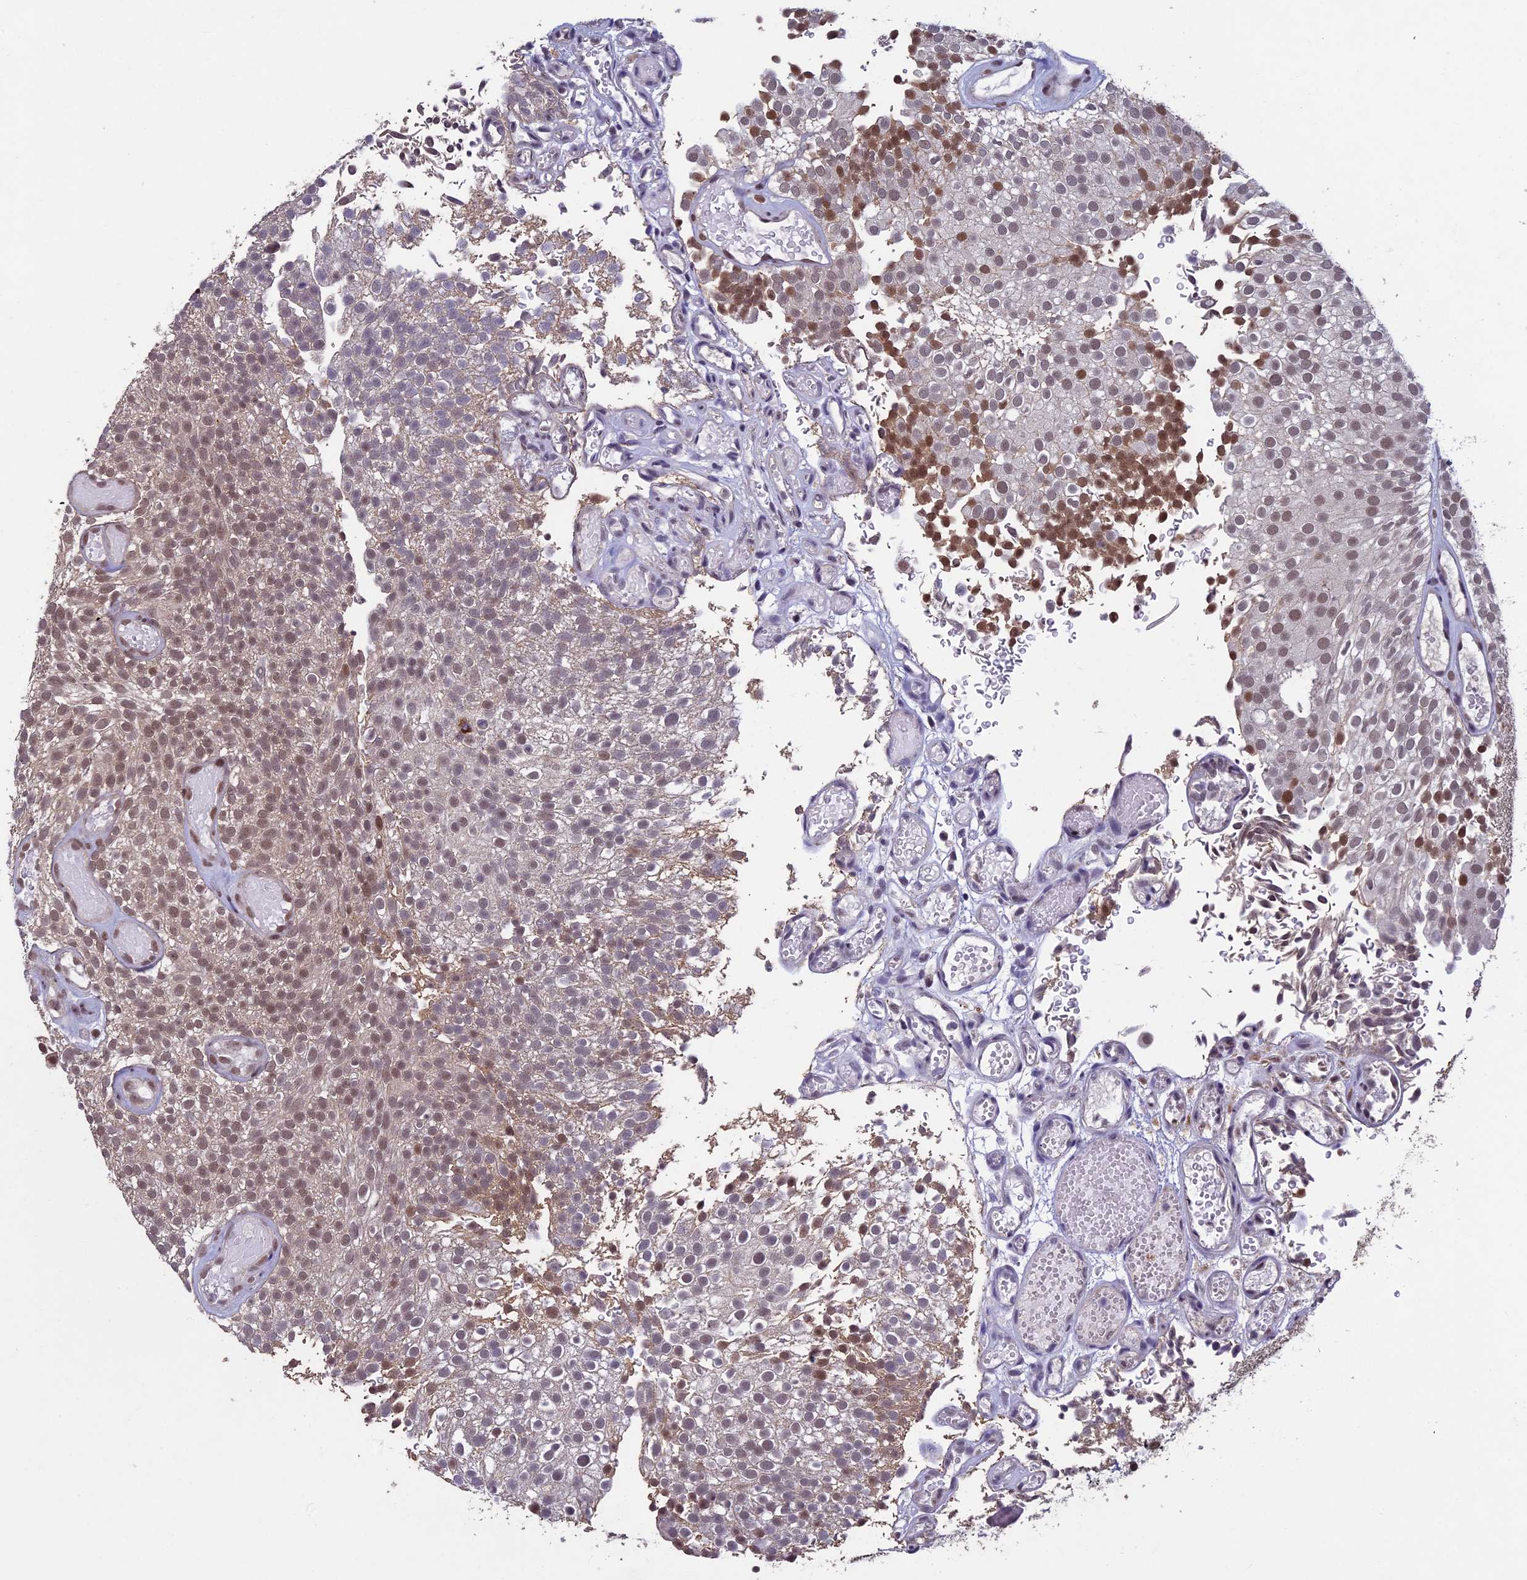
{"staining": {"intensity": "moderate", "quantity": ">75%", "location": "nuclear"}, "tissue": "urothelial cancer", "cell_type": "Tumor cells", "image_type": "cancer", "snomed": [{"axis": "morphology", "description": "Urothelial carcinoma, Low grade"}, {"axis": "topography", "description": "Urinary bladder"}], "caption": "High-magnification brightfield microscopy of urothelial cancer stained with DAB (brown) and counterstained with hematoxylin (blue). tumor cells exhibit moderate nuclear staining is seen in approximately>75% of cells.", "gene": "RNF40", "patient": {"sex": "male", "age": 78}}